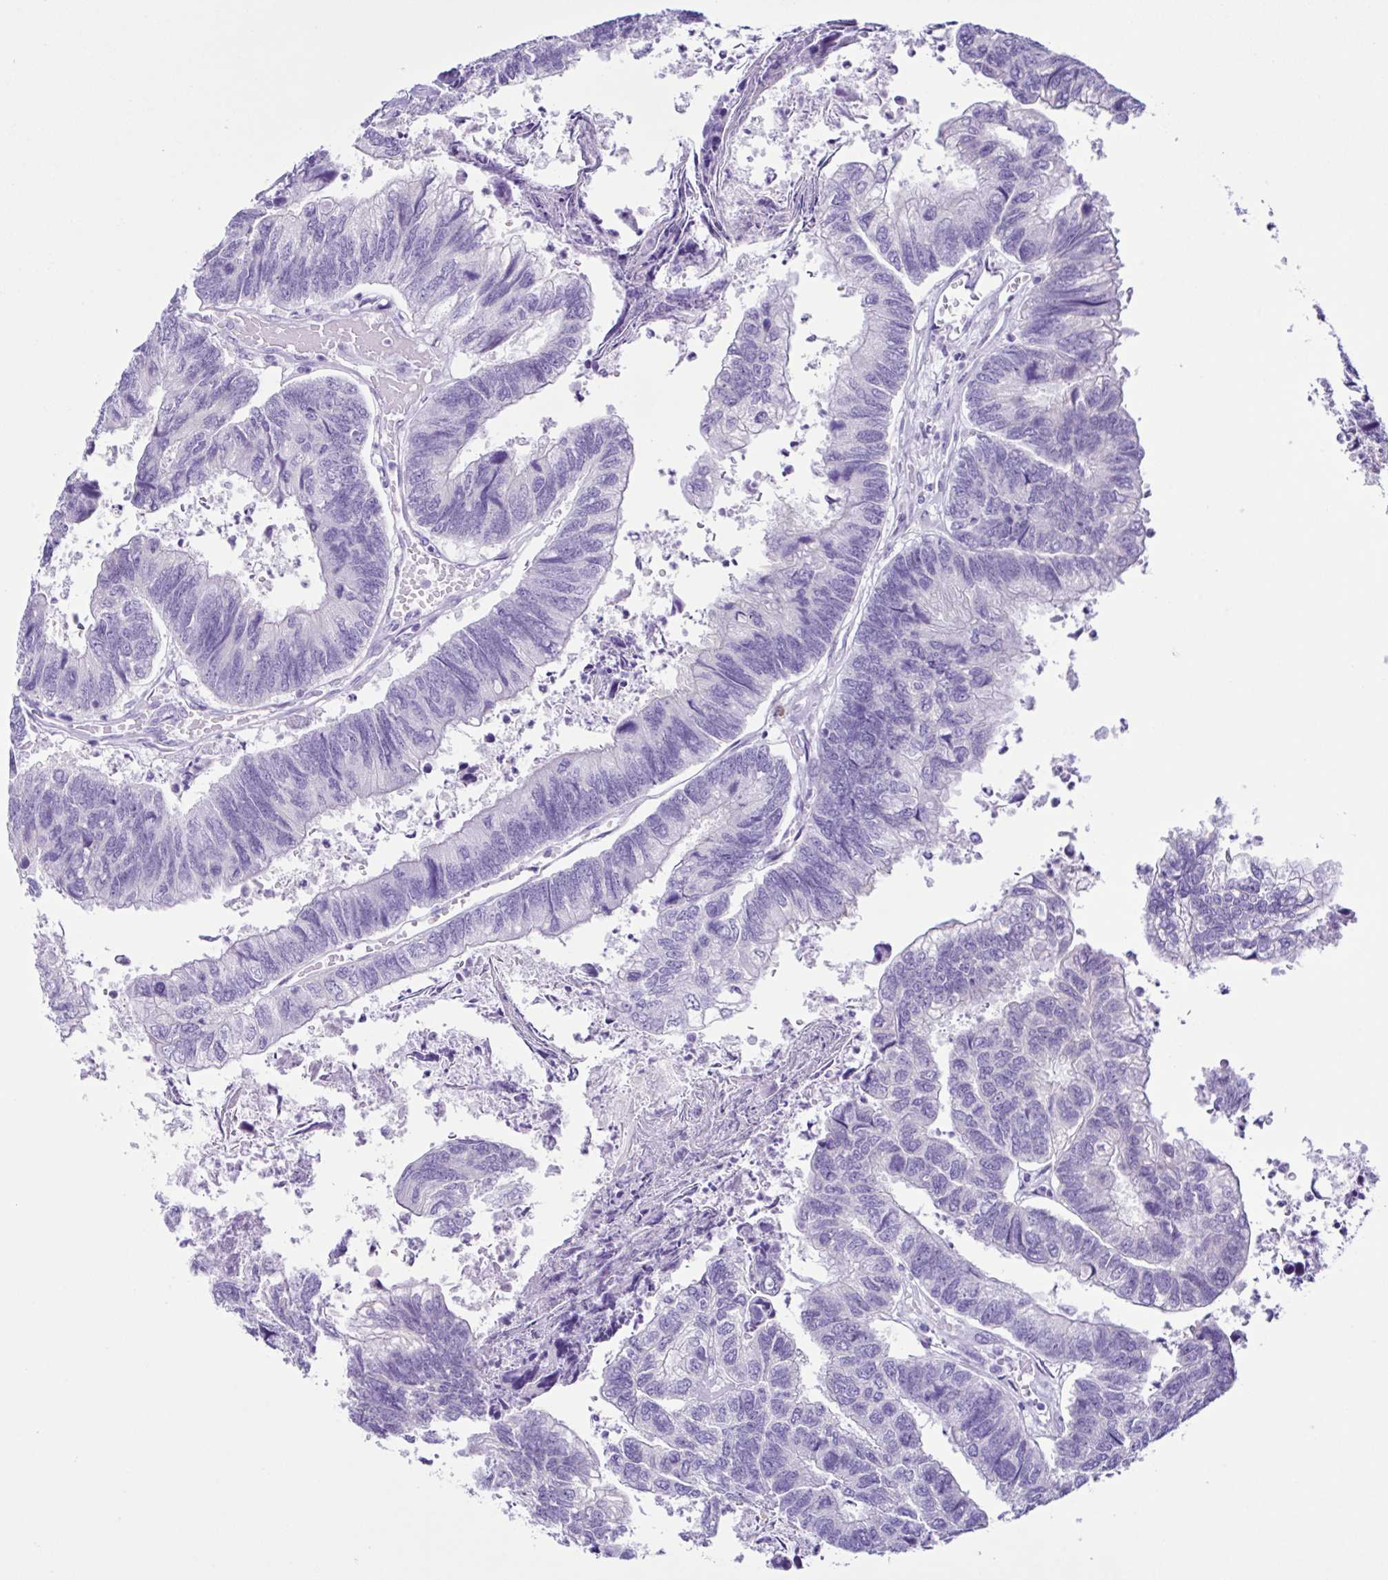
{"staining": {"intensity": "negative", "quantity": "none", "location": "none"}, "tissue": "colorectal cancer", "cell_type": "Tumor cells", "image_type": "cancer", "snomed": [{"axis": "morphology", "description": "Adenocarcinoma, NOS"}, {"axis": "topography", "description": "Colon"}], "caption": "There is no significant staining in tumor cells of colorectal cancer (adenocarcinoma).", "gene": "PIGF", "patient": {"sex": "female", "age": 67}}